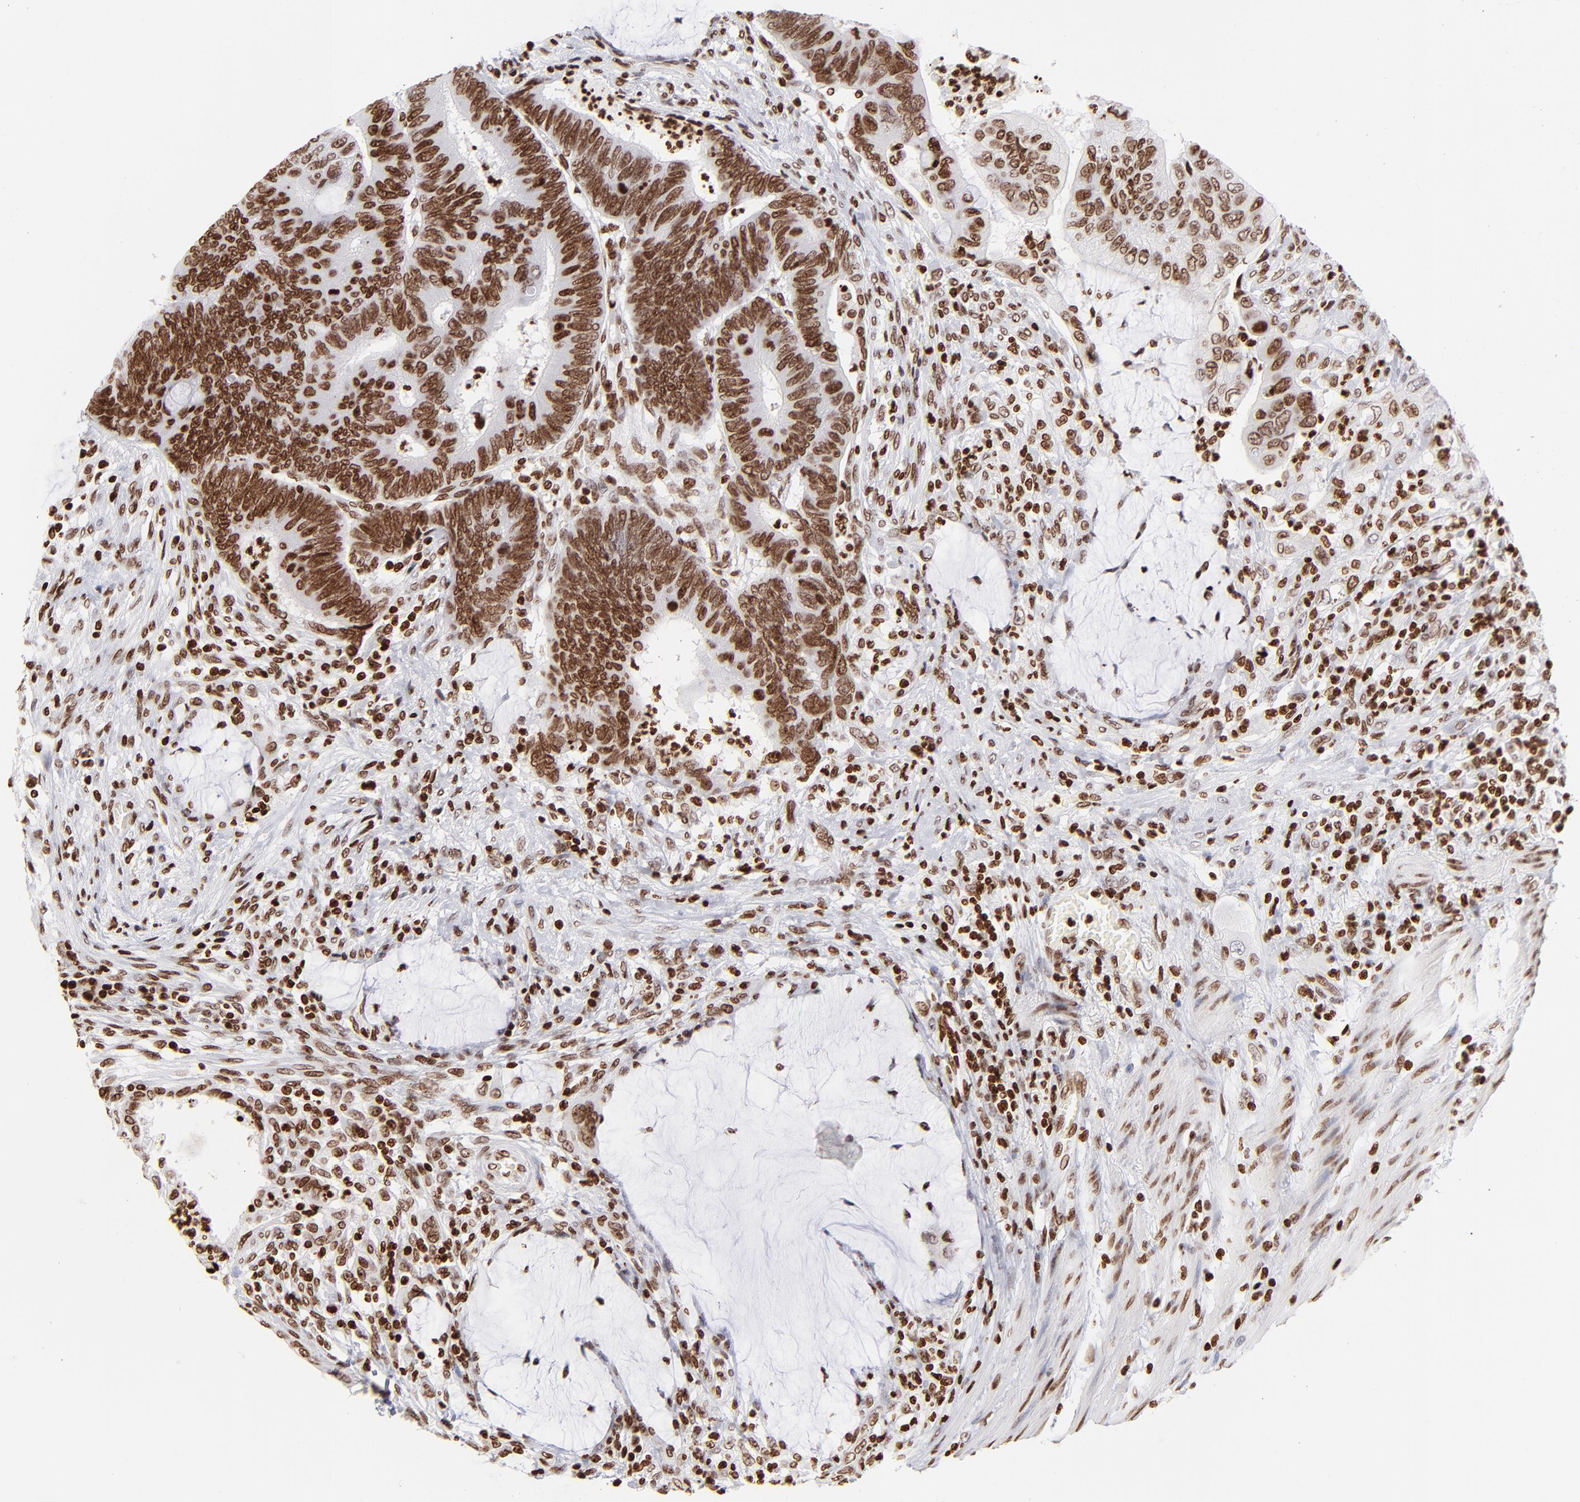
{"staining": {"intensity": "strong", "quantity": ">75%", "location": "nuclear"}, "tissue": "colorectal cancer", "cell_type": "Tumor cells", "image_type": "cancer", "snomed": [{"axis": "morphology", "description": "Normal tissue, NOS"}, {"axis": "morphology", "description": "Adenocarcinoma, NOS"}, {"axis": "topography", "description": "Rectum"}], "caption": "IHC image of human colorectal cancer stained for a protein (brown), which exhibits high levels of strong nuclear expression in about >75% of tumor cells.", "gene": "RTL4", "patient": {"sex": "male", "age": 92}}